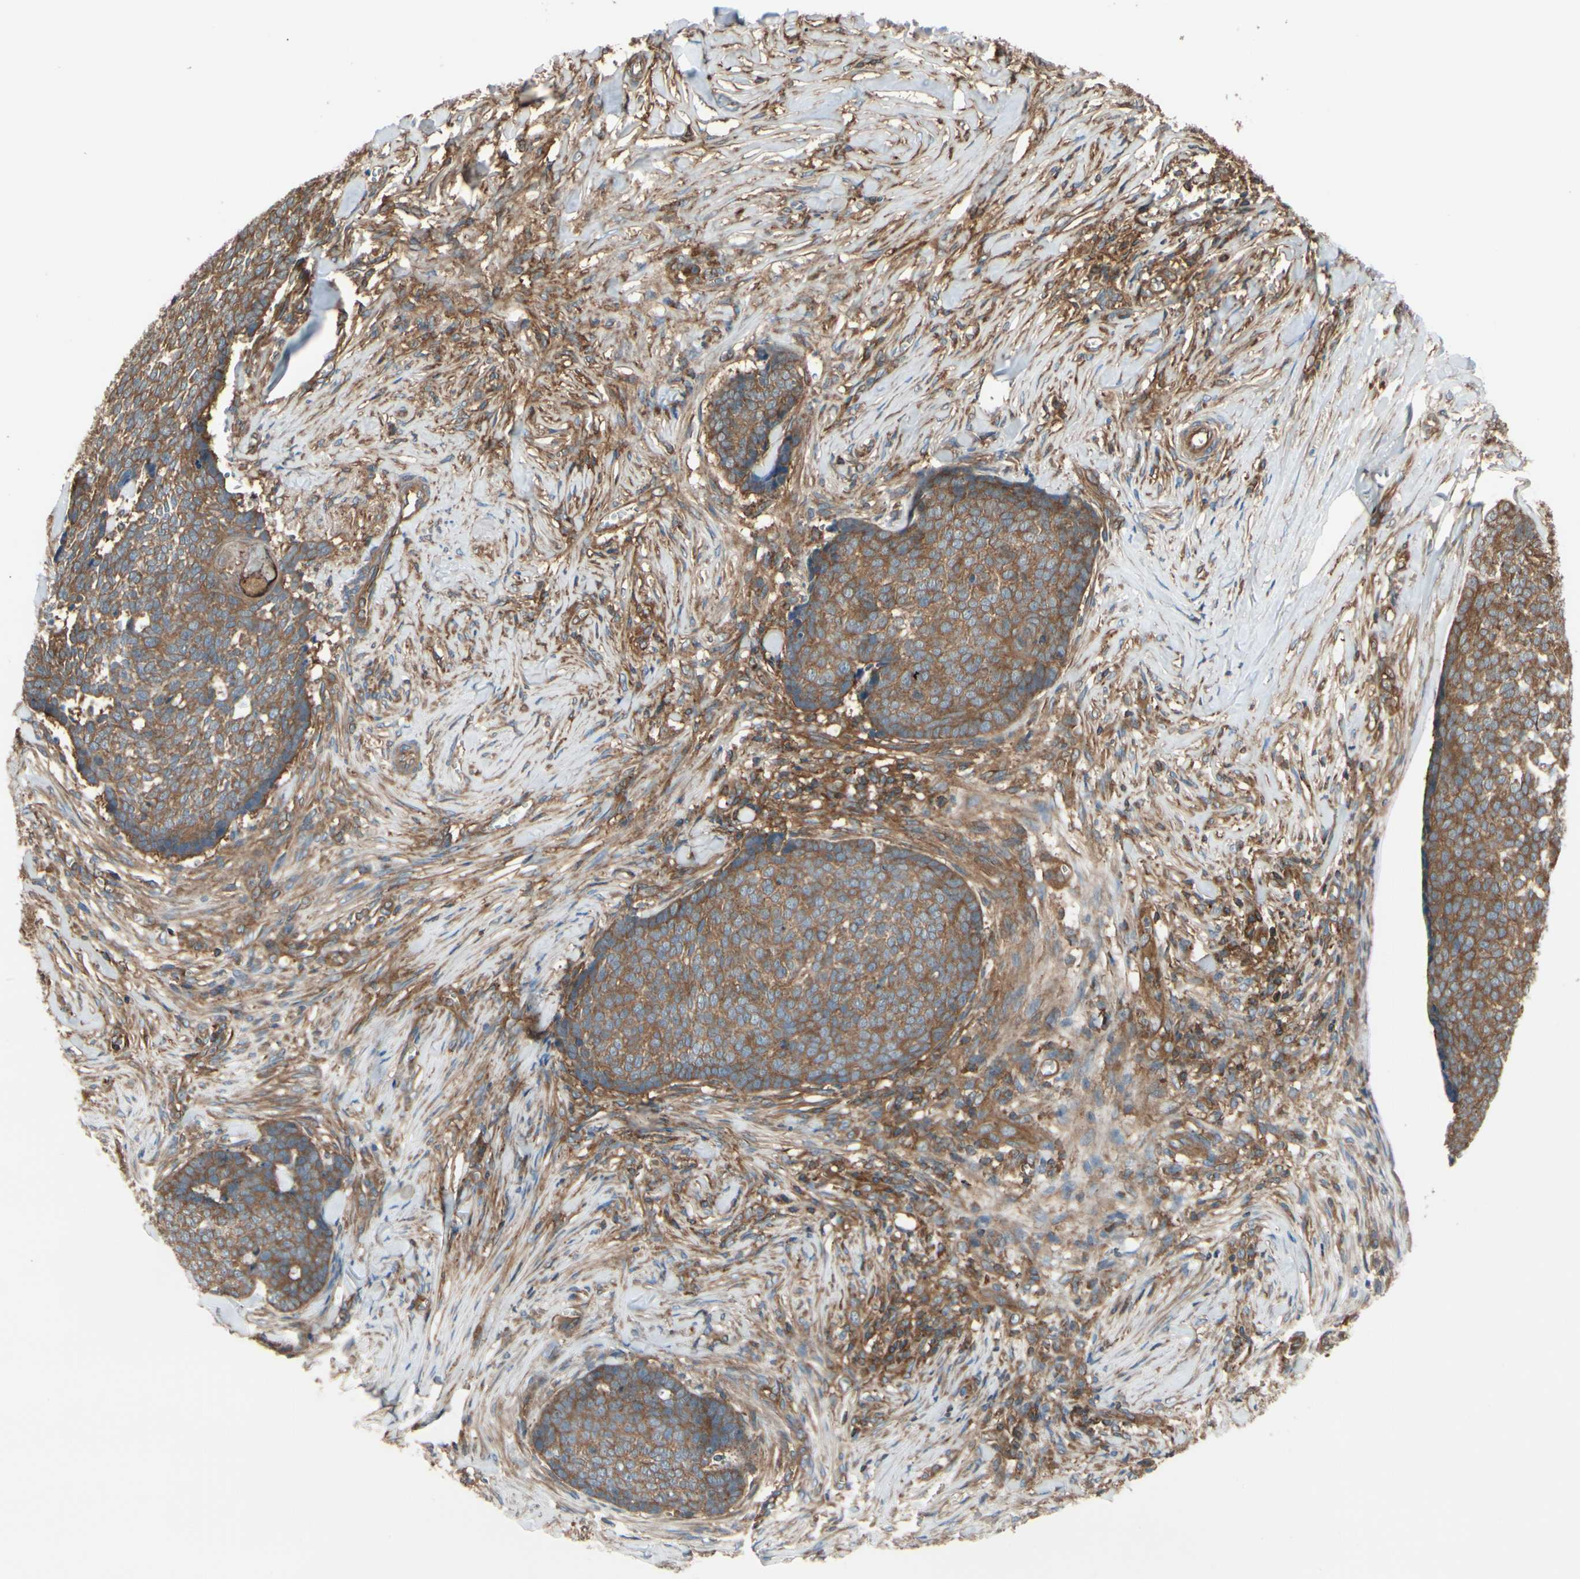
{"staining": {"intensity": "moderate", "quantity": ">75%", "location": "cytoplasmic/membranous"}, "tissue": "skin cancer", "cell_type": "Tumor cells", "image_type": "cancer", "snomed": [{"axis": "morphology", "description": "Basal cell carcinoma"}, {"axis": "topography", "description": "Skin"}], "caption": "Brown immunohistochemical staining in human skin cancer (basal cell carcinoma) shows moderate cytoplasmic/membranous staining in approximately >75% of tumor cells.", "gene": "EPS15", "patient": {"sex": "male", "age": 84}}